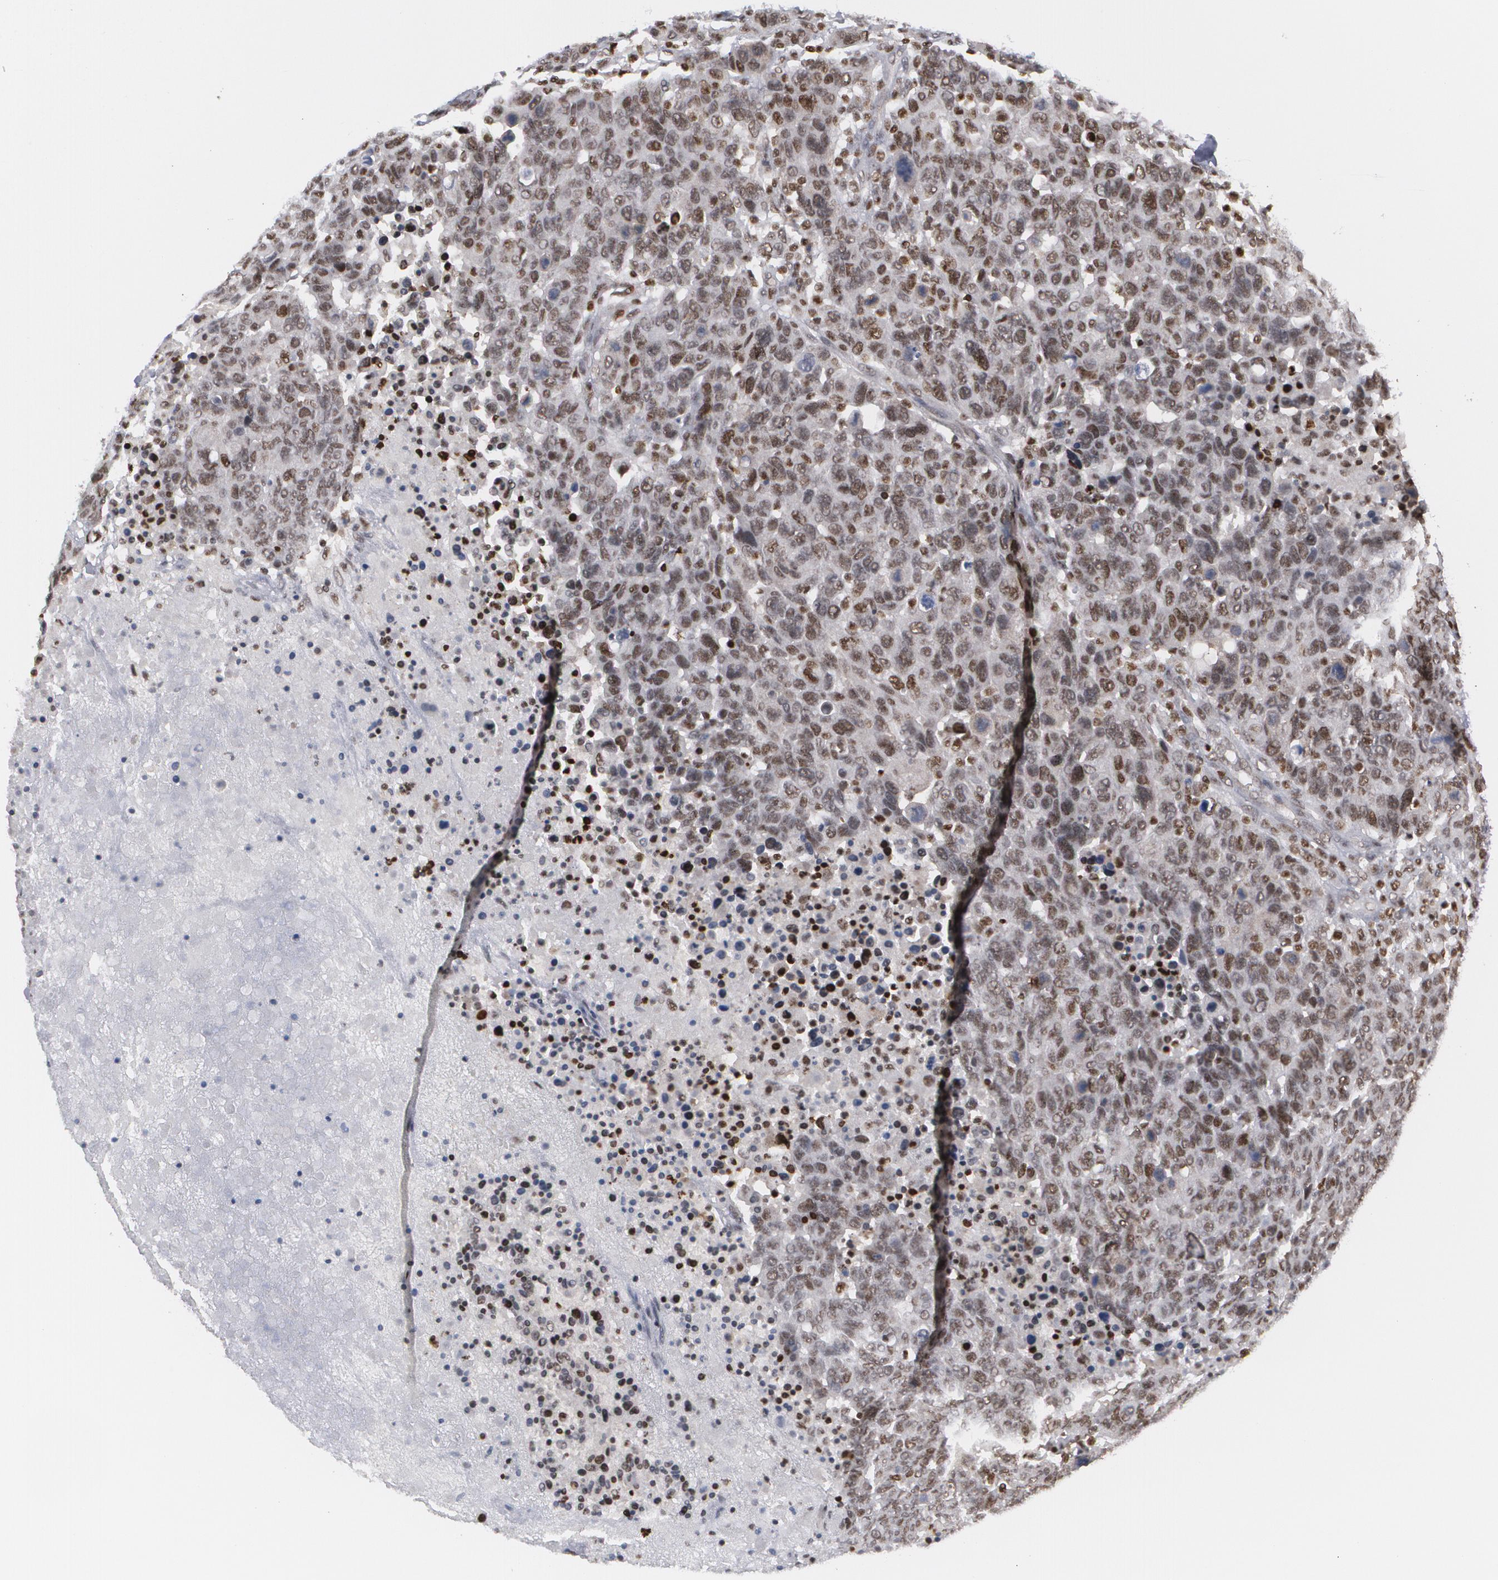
{"staining": {"intensity": "moderate", "quantity": ">75%", "location": "nuclear"}, "tissue": "breast cancer", "cell_type": "Tumor cells", "image_type": "cancer", "snomed": [{"axis": "morphology", "description": "Duct carcinoma"}, {"axis": "topography", "description": "Breast"}], "caption": "The immunohistochemical stain shows moderate nuclear staining in tumor cells of infiltrating ductal carcinoma (breast) tissue.", "gene": "MCL1", "patient": {"sex": "female", "age": 37}}